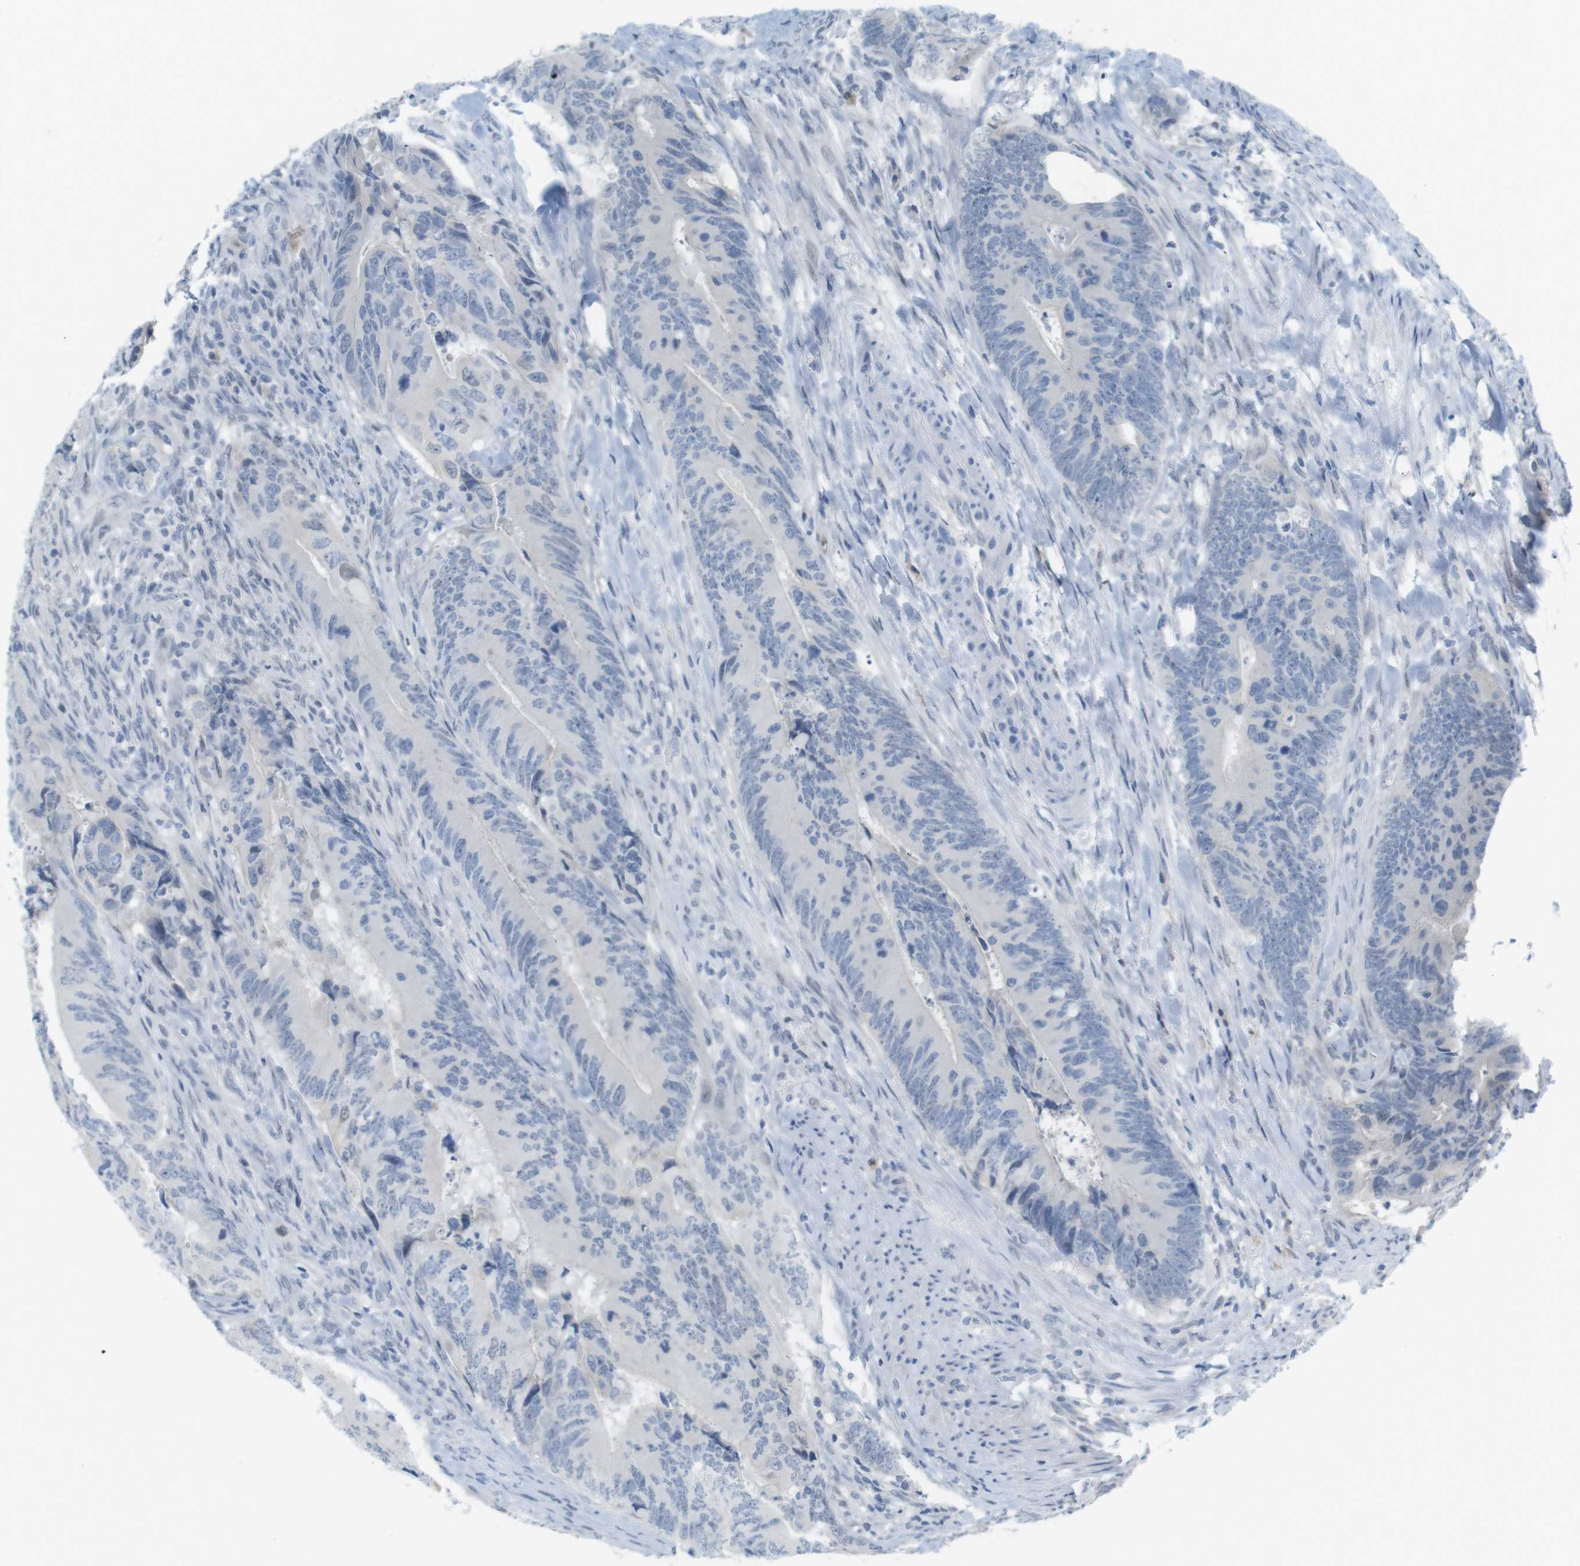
{"staining": {"intensity": "negative", "quantity": "none", "location": "none"}, "tissue": "colorectal cancer", "cell_type": "Tumor cells", "image_type": "cancer", "snomed": [{"axis": "morphology", "description": "Normal tissue, NOS"}, {"axis": "morphology", "description": "Adenocarcinoma, NOS"}, {"axis": "topography", "description": "Colon"}], "caption": "A photomicrograph of colorectal adenocarcinoma stained for a protein demonstrates no brown staining in tumor cells. (Stains: DAB IHC with hematoxylin counter stain, Microscopy: brightfield microscopy at high magnification).", "gene": "CREB3L2", "patient": {"sex": "male", "age": 56}}